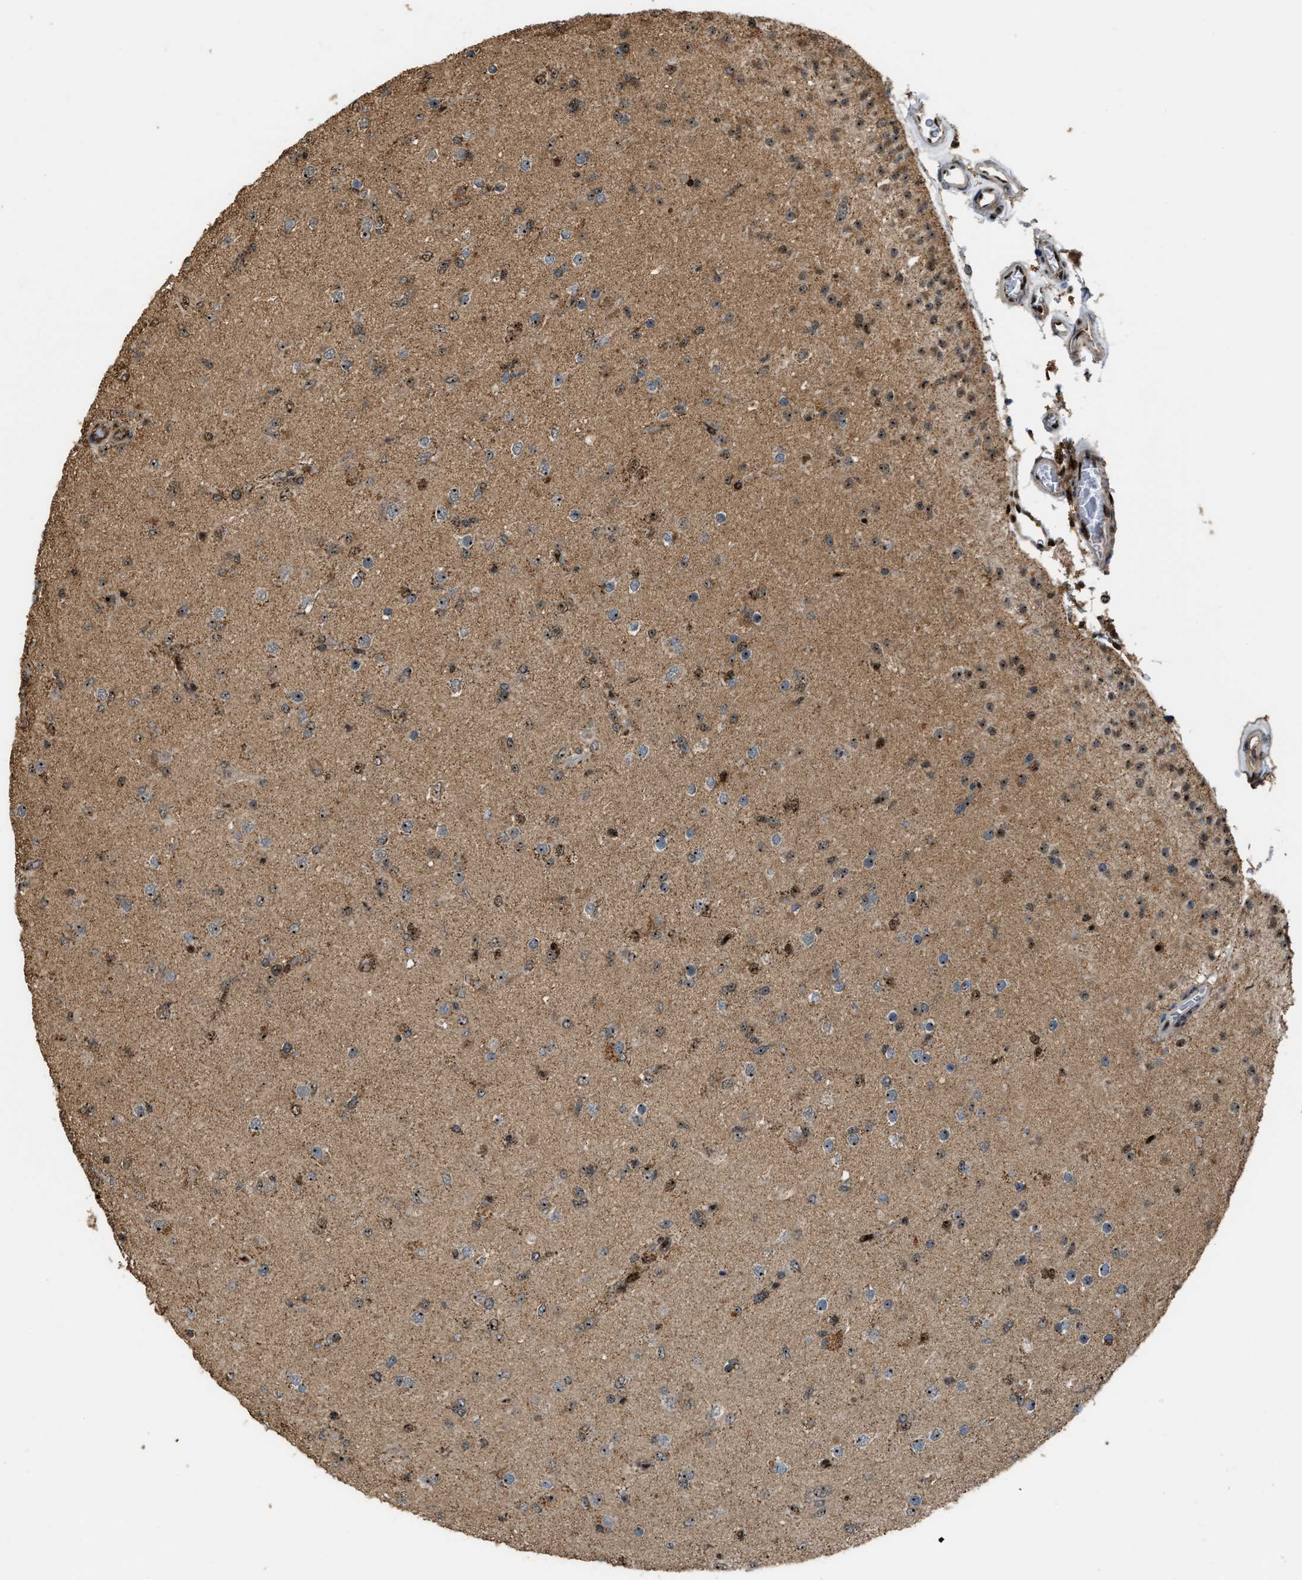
{"staining": {"intensity": "moderate", "quantity": ">75%", "location": "nuclear"}, "tissue": "glioma", "cell_type": "Tumor cells", "image_type": "cancer", "snomed": [{"axis": "morphology", "description": "Glioma, malignant, Low grade"}, {"axis": "topography", "description": "Brain"}], "caption": "Protein staining by immunohistochemistry shows moderate nuclear positivity in approximately >75% of tumor cells in glioma.", "gene": "ZNF687", "patient": {"sex": "male", "age": 65}}